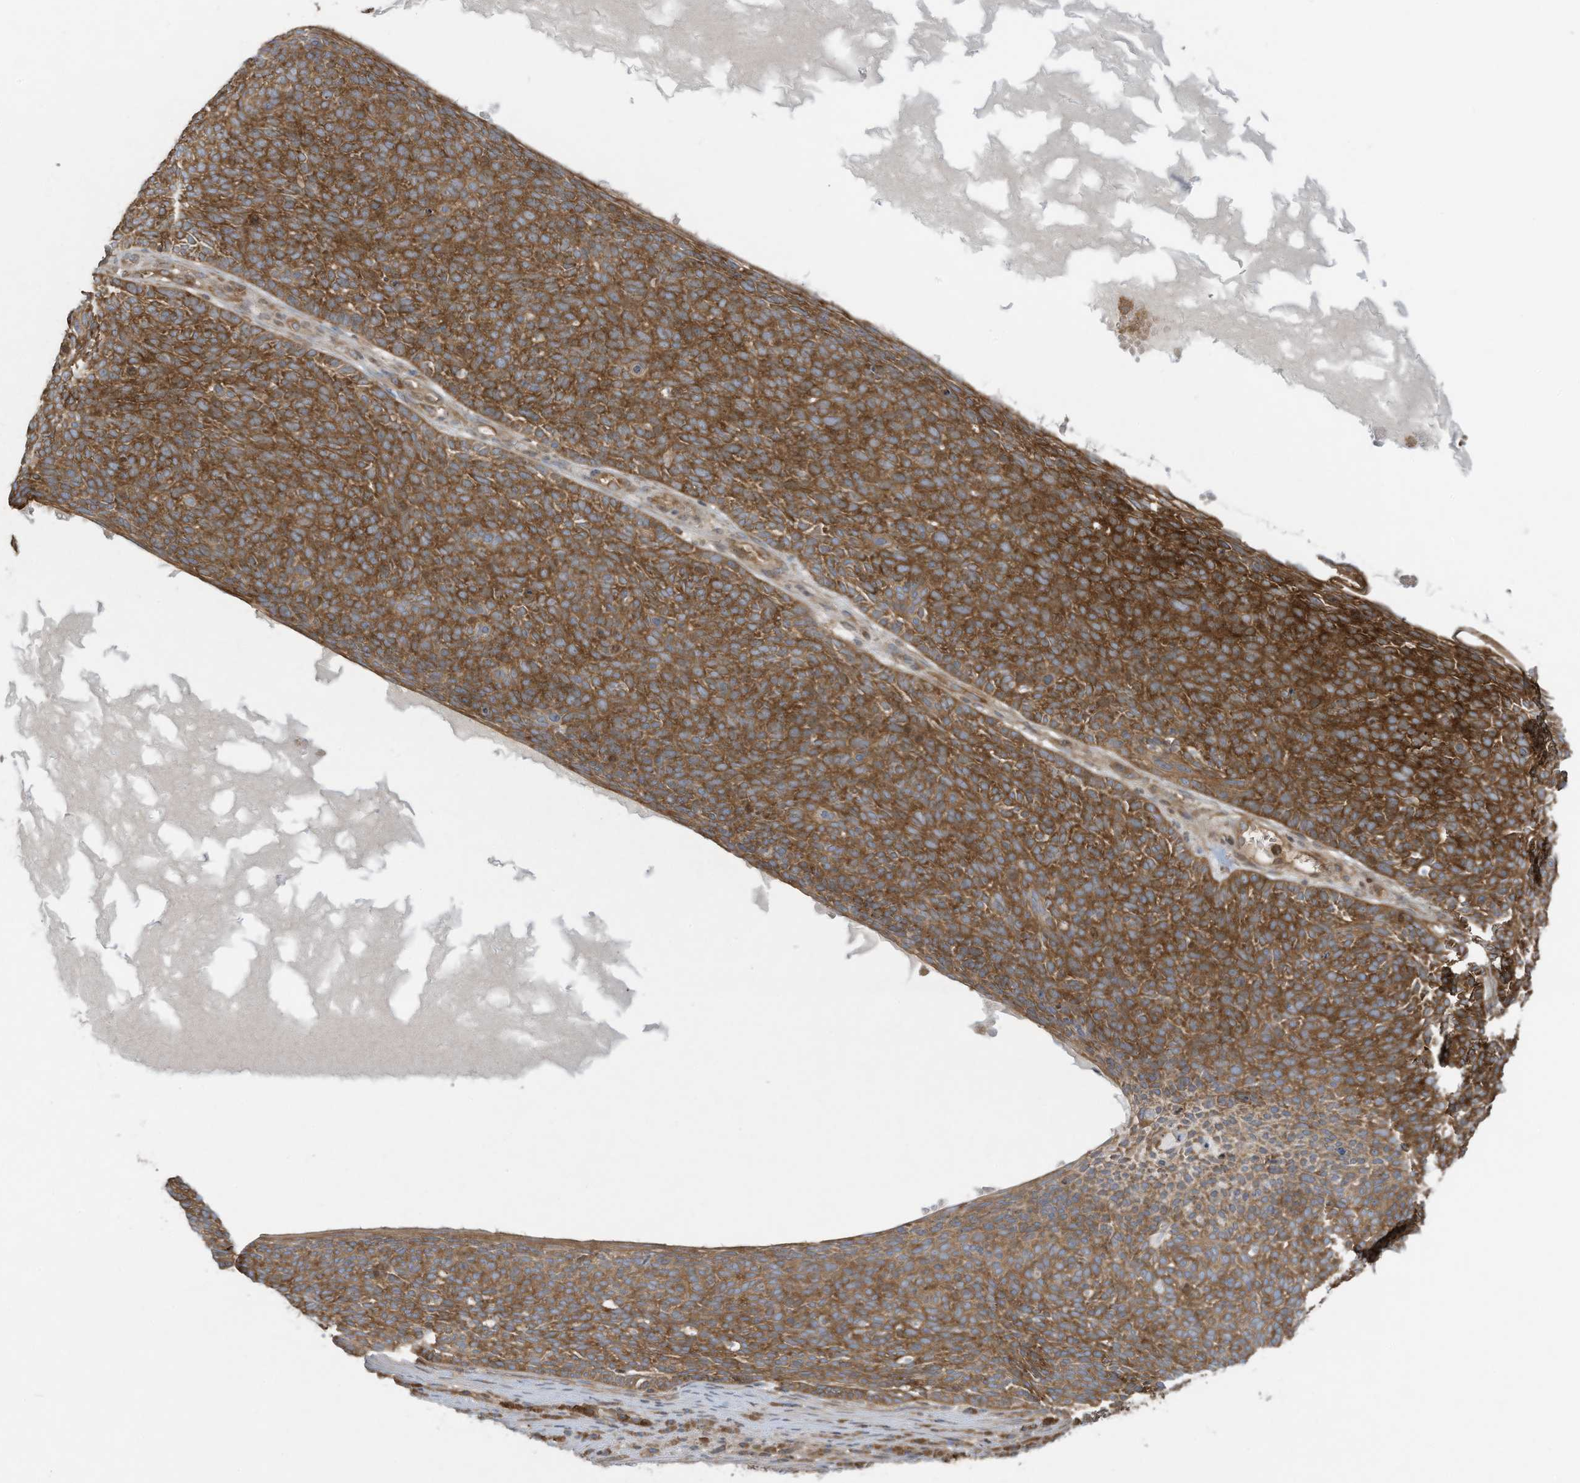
{"staining": {"intensity": "moderate", "quantity": ">75%", "location": "cytoplasmic/membranous"}, "tissue": "skin cancer", "cell_type": "Tumor cells", "image_type": "cancer", "snomed": [{"axis": "morphology", "description": "Squamous cell carcinoma, NOS"}, {"axis": "topography", "description": "Skin"}], "caption": "Skin cancer (squamous cell carcinoma) stained for a protein demonstrates moderate cytoplasmic/membranous positivity in tumor cells. (DAB IHC, brown staining for protein, blue staining for nuclei).", "gene": "OLA1", "patient": {"sex": "female", "age": 90}}